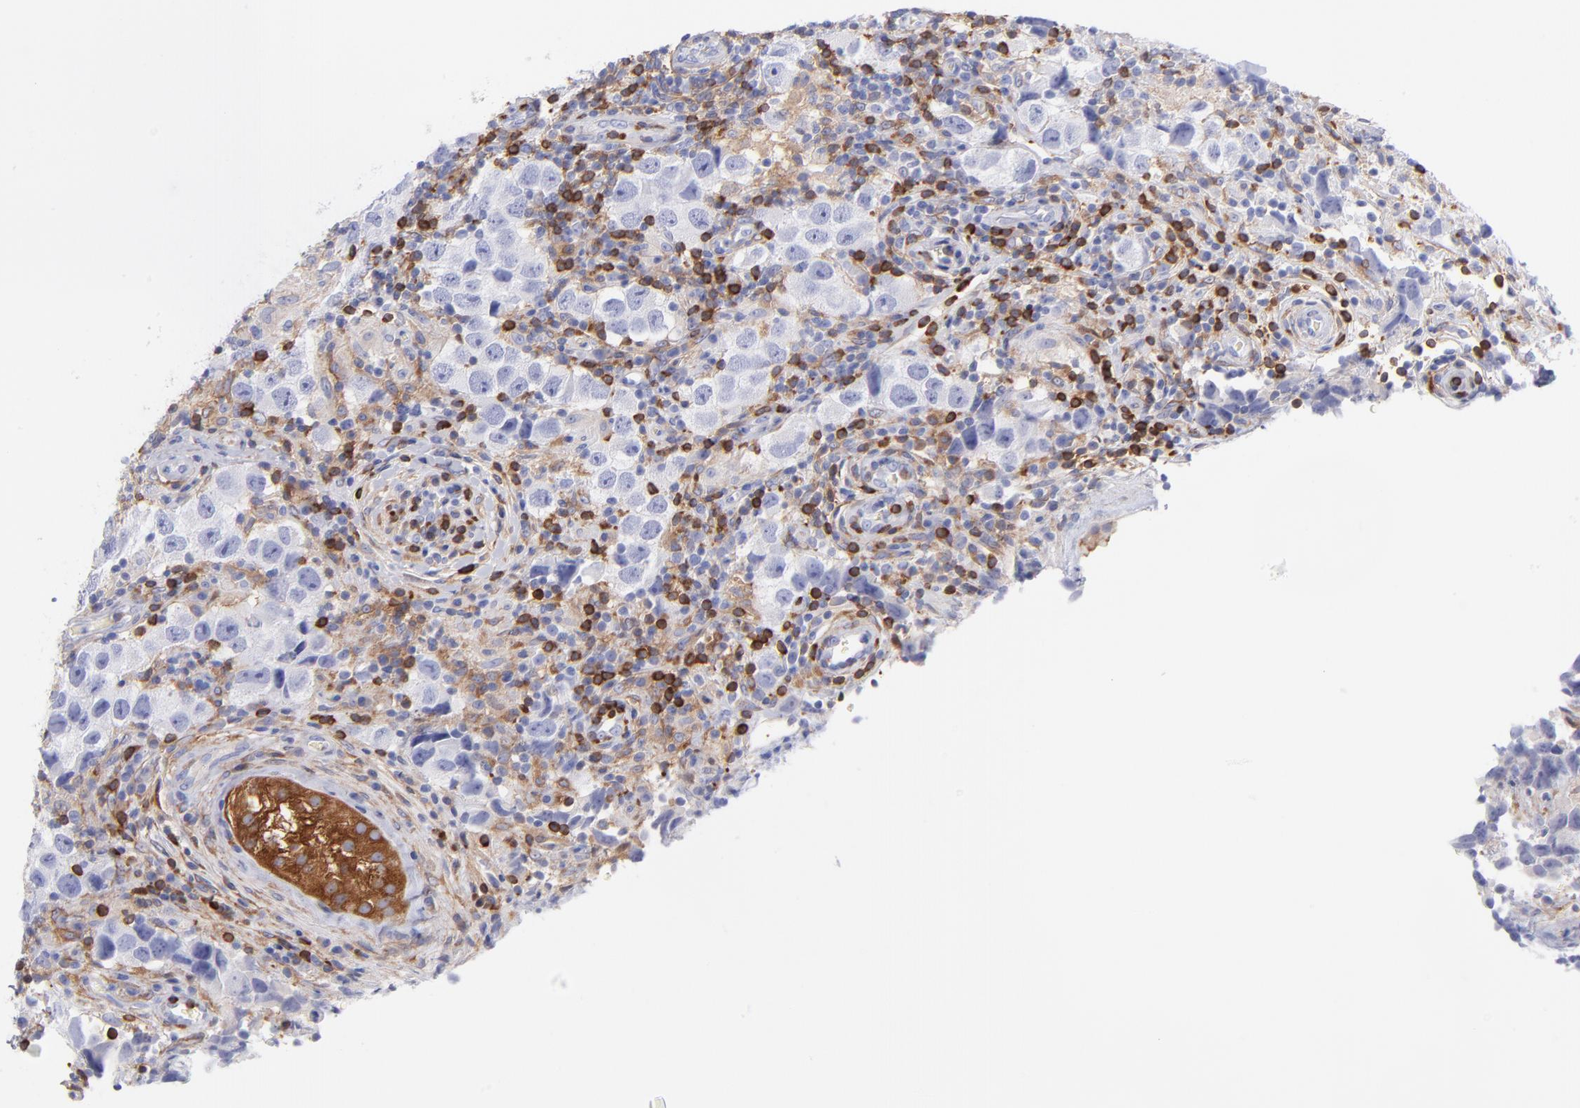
{"staining": {"intensity": "negative", "quantity": "none", "location": "none"}, "tissue": "testis cancer", "cell_type": "Tumor cells", "image_type": "cancer", "snomed": [{"axis": "morphology", "description": "Carcinoma, Embryonal, NOS"}, {"axis": "topography", "description": "Testis"}], "caption": "A histopathology image of testis cancer (embryonal carcinoma) stained for a protein demonstrates no brown staining in tumor cells.", "gene": "PRKCA", "patient": {"sex": "male", "age": 21}}